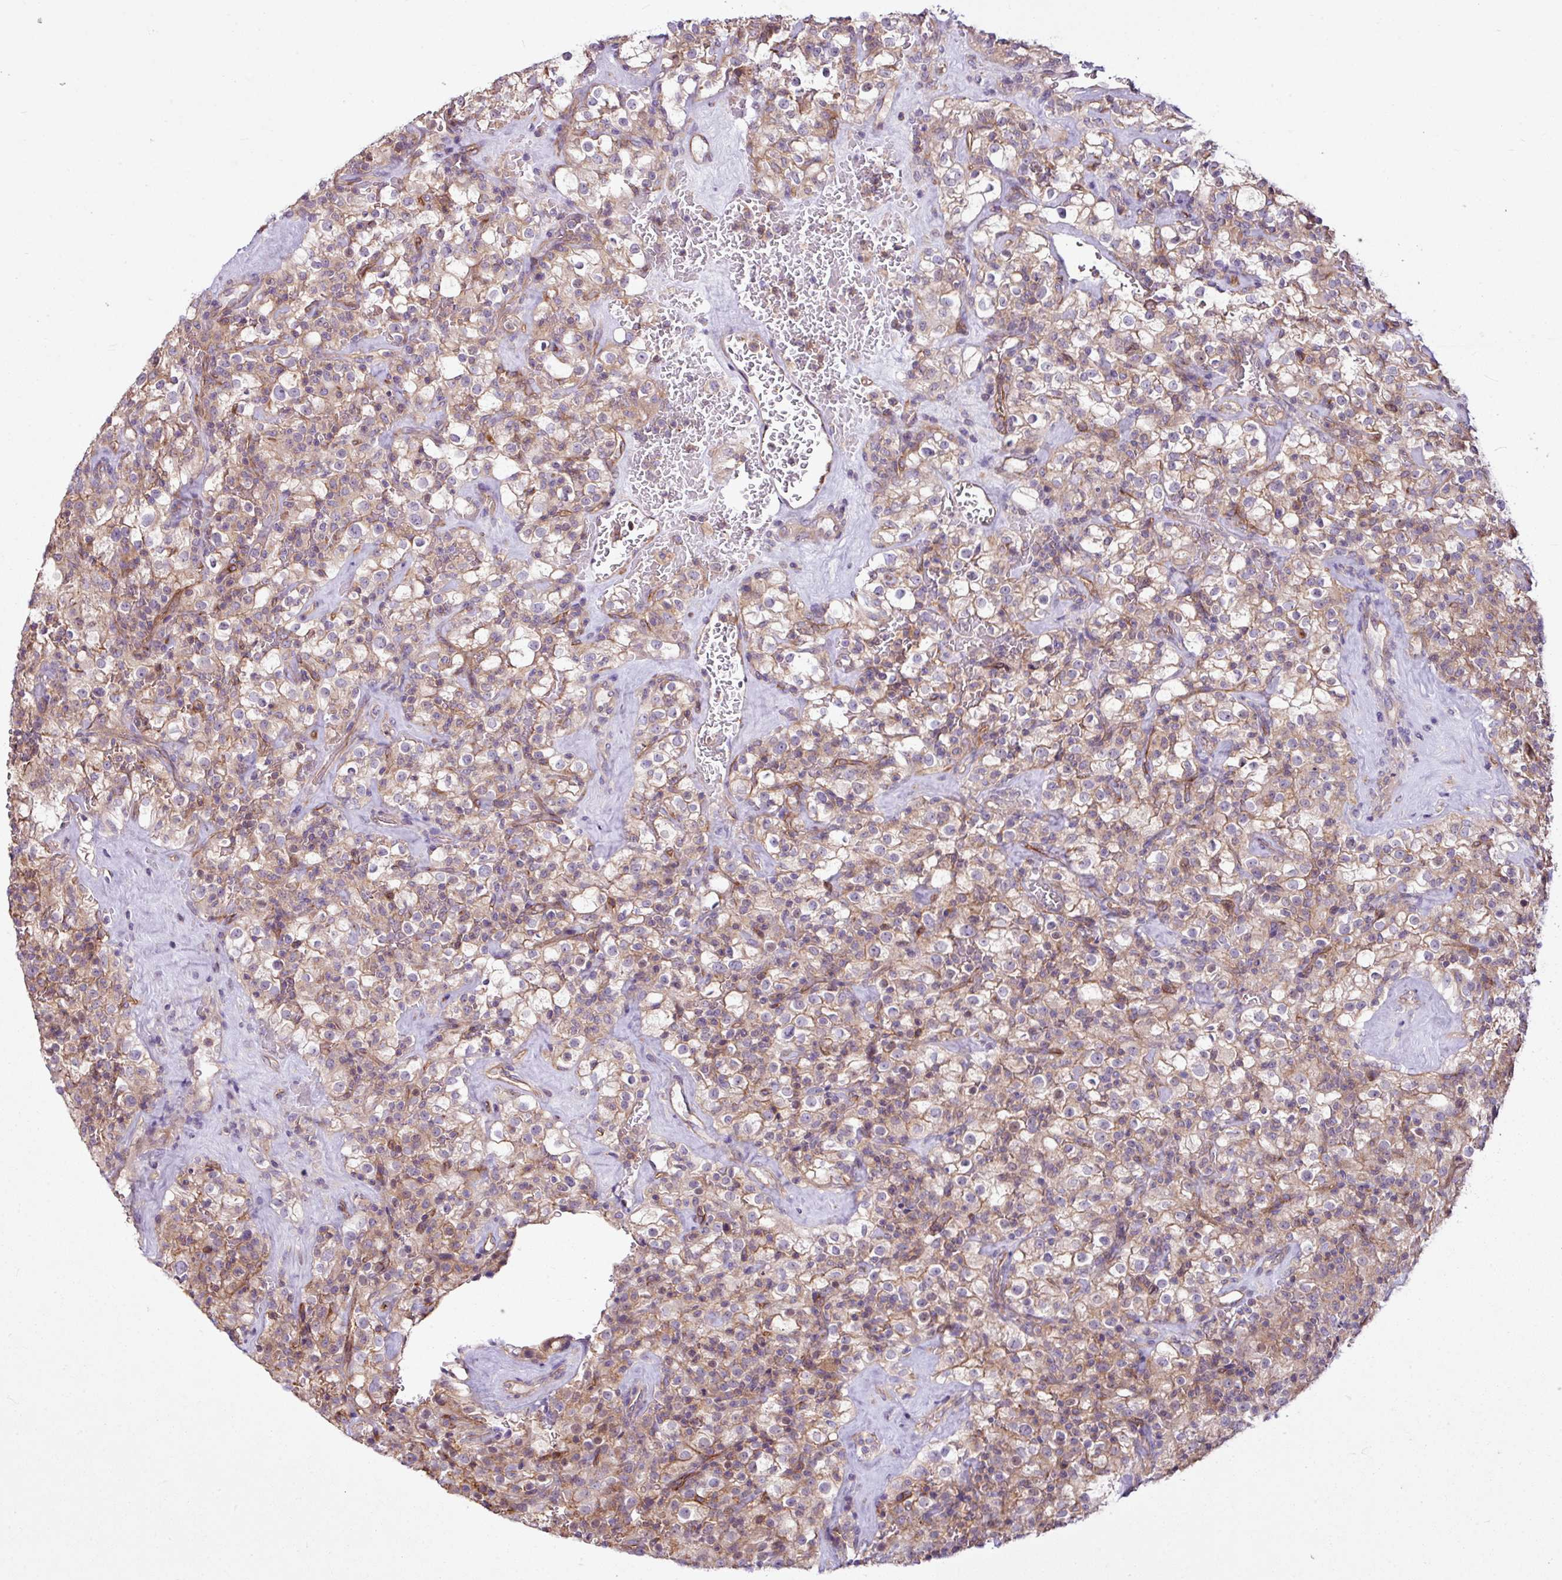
{"staining": {"intensity": "weak", "quantity": ">75%", "location": "cytoplasmic/membranous"}, "tissue": "renal cancer", "cell_type": "Tumor cells", "image_type": "cancer", "snomed": [{"axis": "morphology", "description": "Adenocarcinoma, NOS"}, {"axis": "topography", "description": "Kidney"}], "caption": "Adenocarcinoma (renal) stained for a protein (brown) displays weak cytoplasmic/membranous positive positivity in about >75% of tumor cells.", "gene": "ZNF106", "patient": {"sex": "female", "age": 74}}